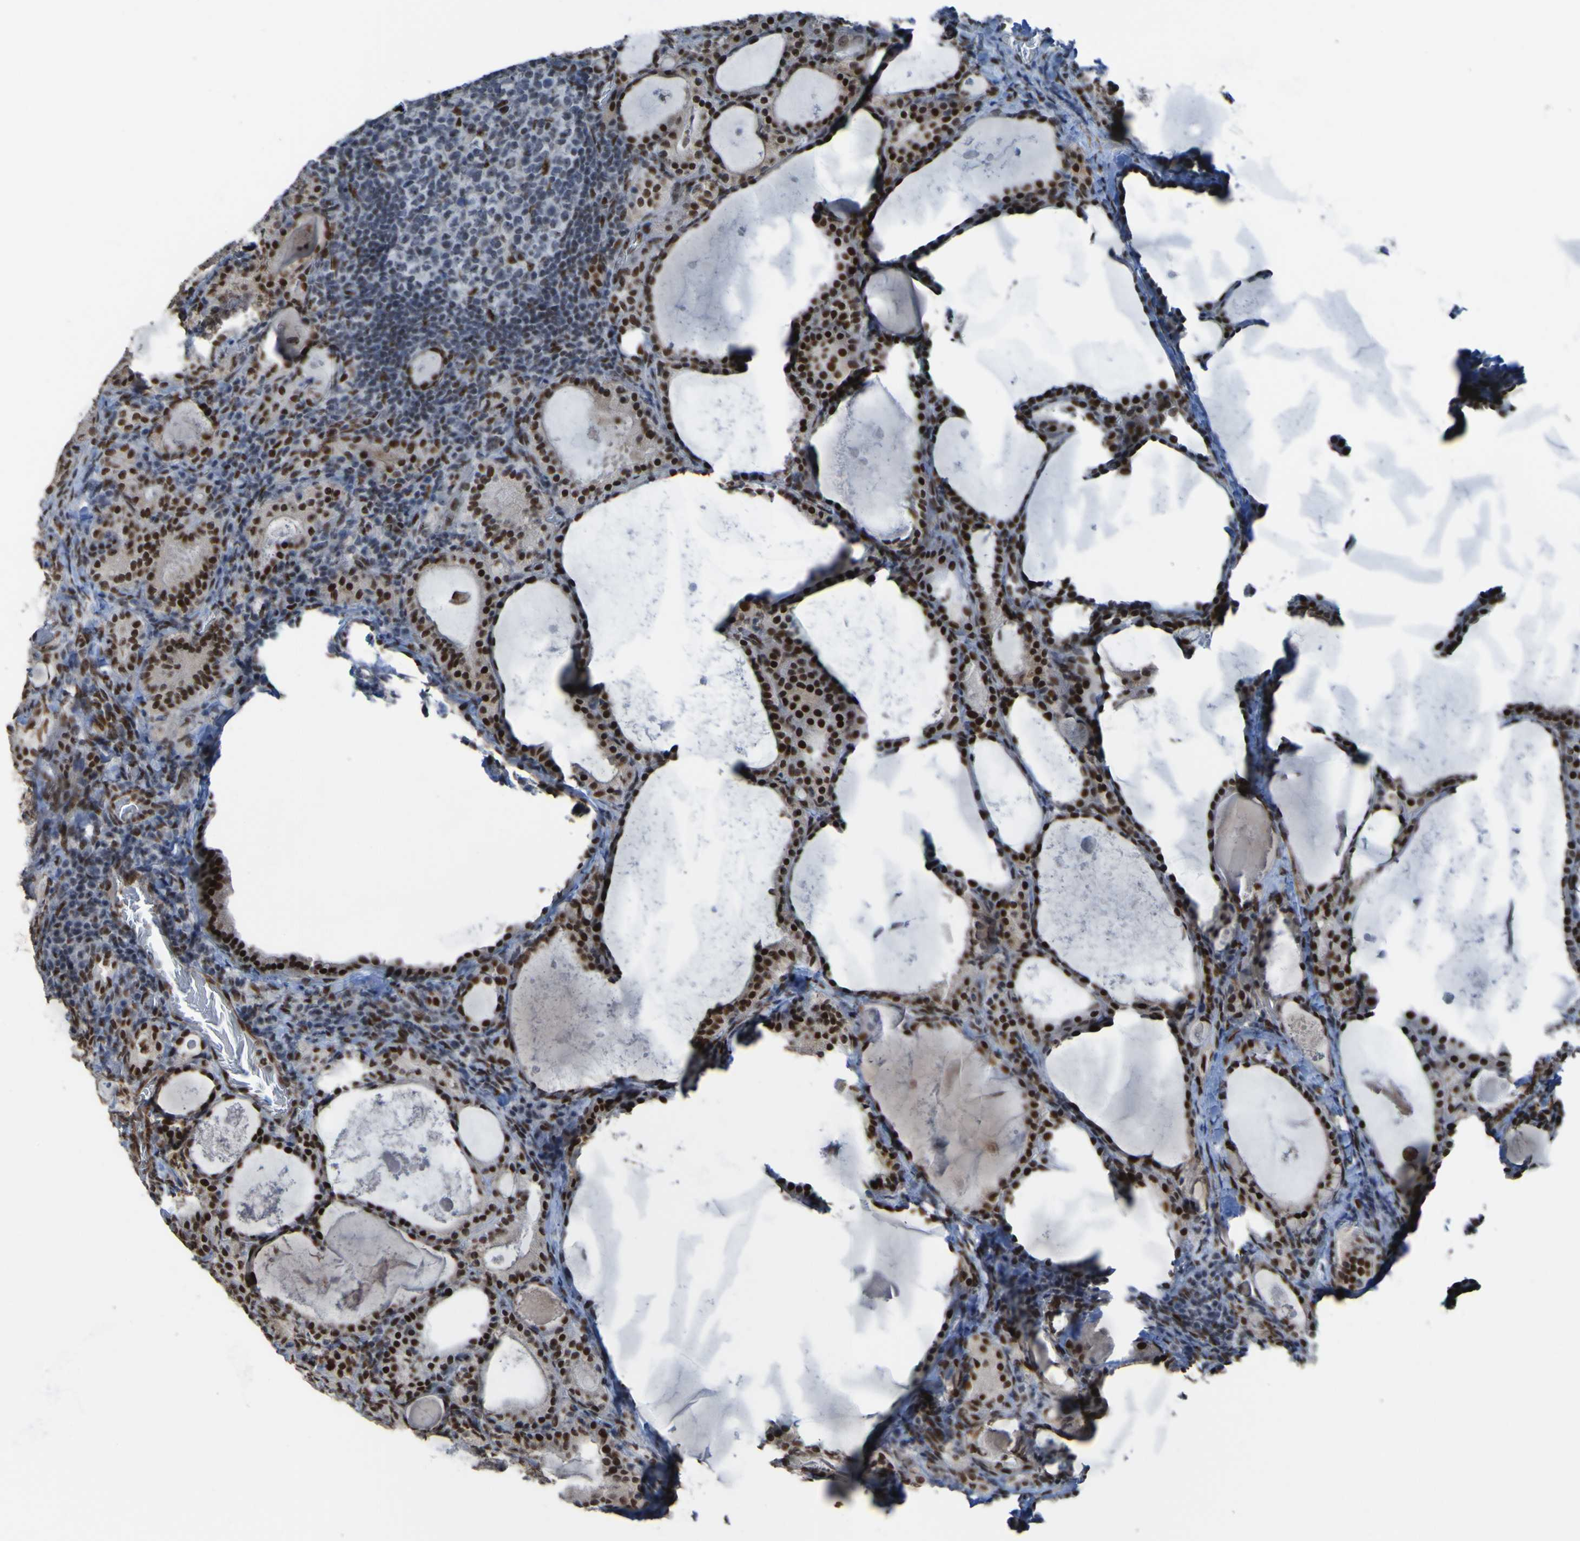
{"staining": {"intensity": "strong", "quantity": ">75%", "location": "nuclear"}, "tissue": "thyroid cancer", "cell_type": "Tumor cells", "image_type": "cancer", "snomed": [{"axis": "morphology", "description": "Papillary adenocarcinoma, NOS"}, {"axis": "topography", "description": "Thyroid gland"}], "caption": "Human thyroid cancer stained for a protein (brown) shows strong nuclear positive expression in approximately >75% of tumor cells.", "gene": "PHF2", "patient": {"sex": "female", "age": 42}}